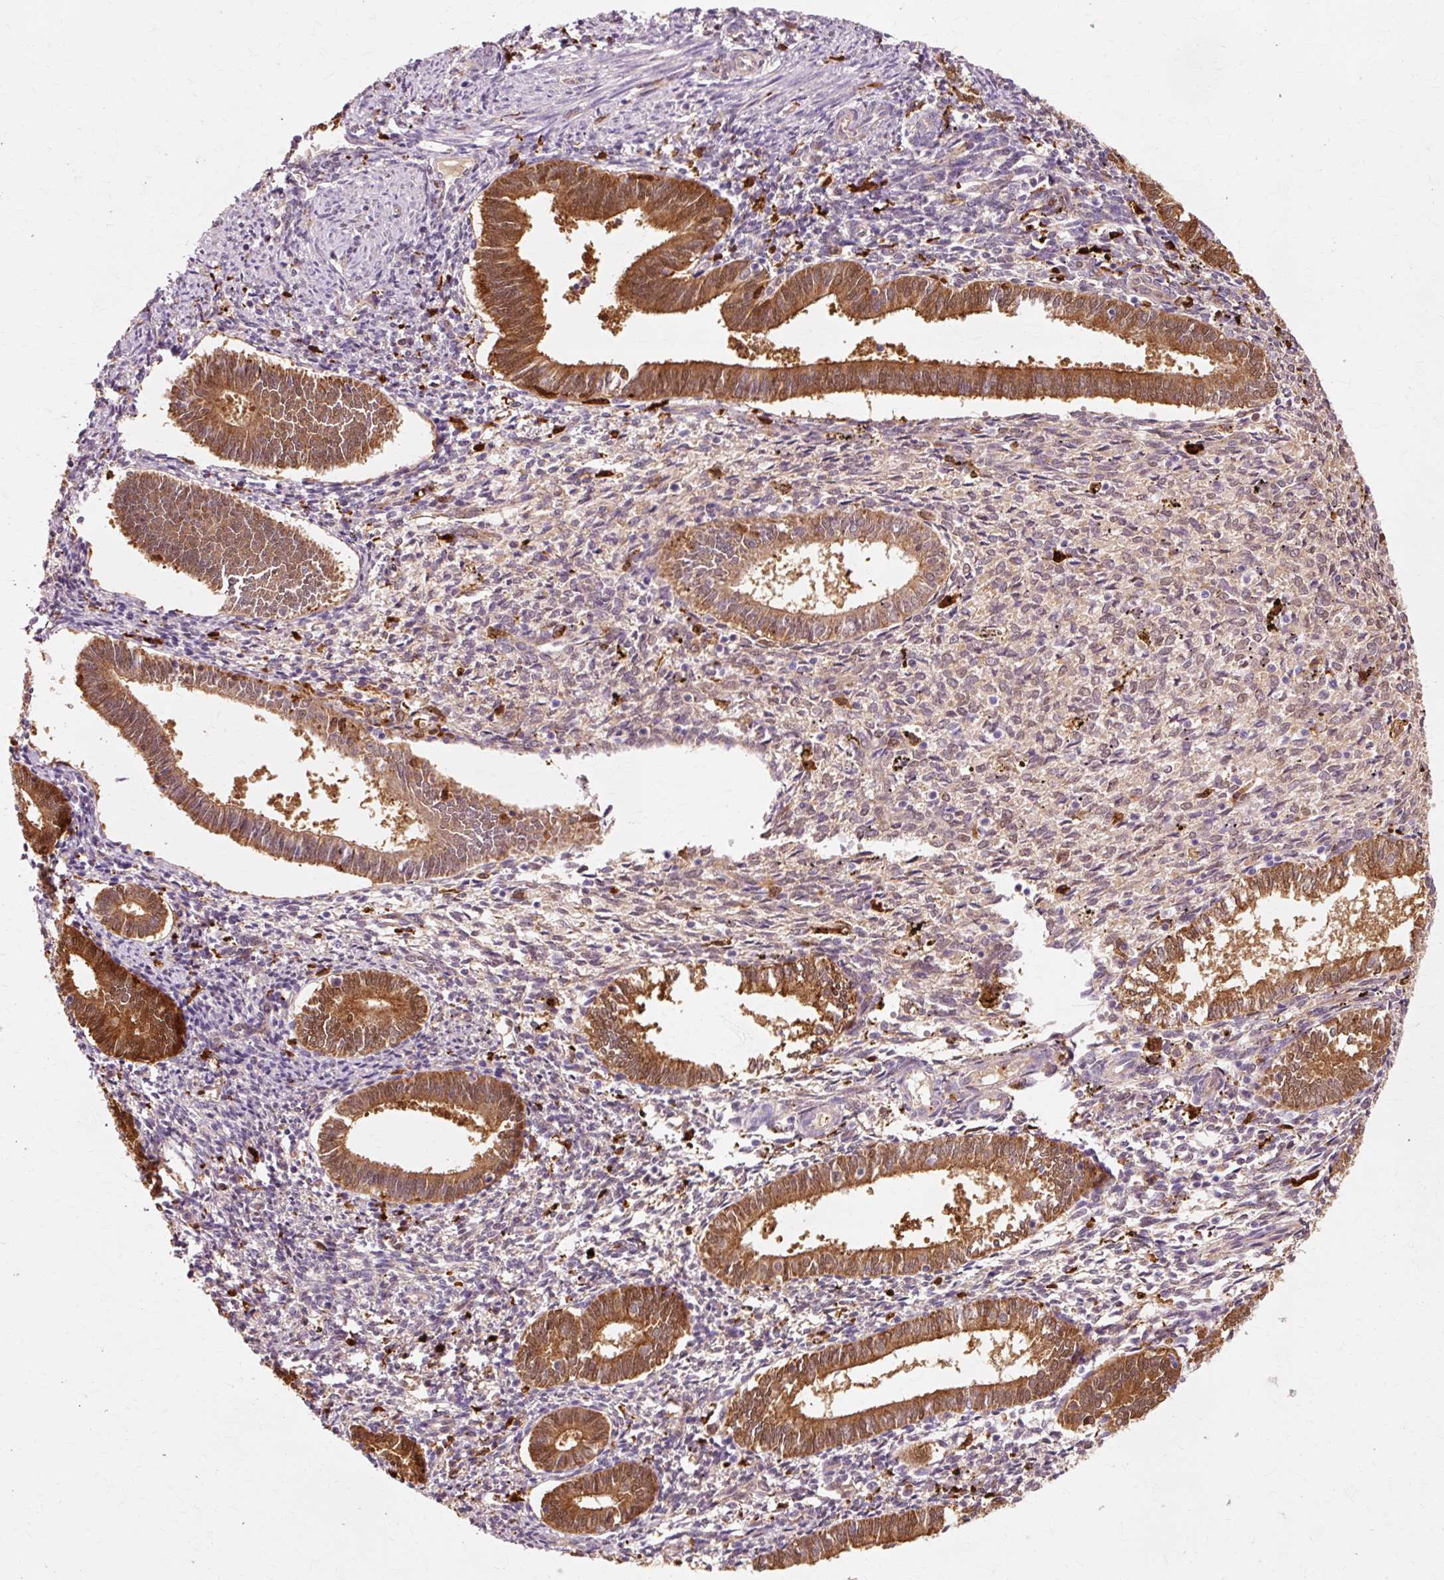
{"staining": {"intensity": "weak", "quantity": "25%-75%", "location": "cytoplasmic/membranous"}, "tissue": "endometrium", "cell_type": "Cells in endometrial stroma", "image_type": "normal", "snomed": [{"axis": "morphology", "description": "Normal tissue, NOS"}, {"axis": "topography", "description": "Endometrium"}], "caption": "Cells in endometrial stroma exhibit weak cytoplasmic/membranous positivity in approximately 25%-75% of cells in unremarkable endometrium.", "gene": "GPX1", "patient": {"sex": "female", "age": 41}}